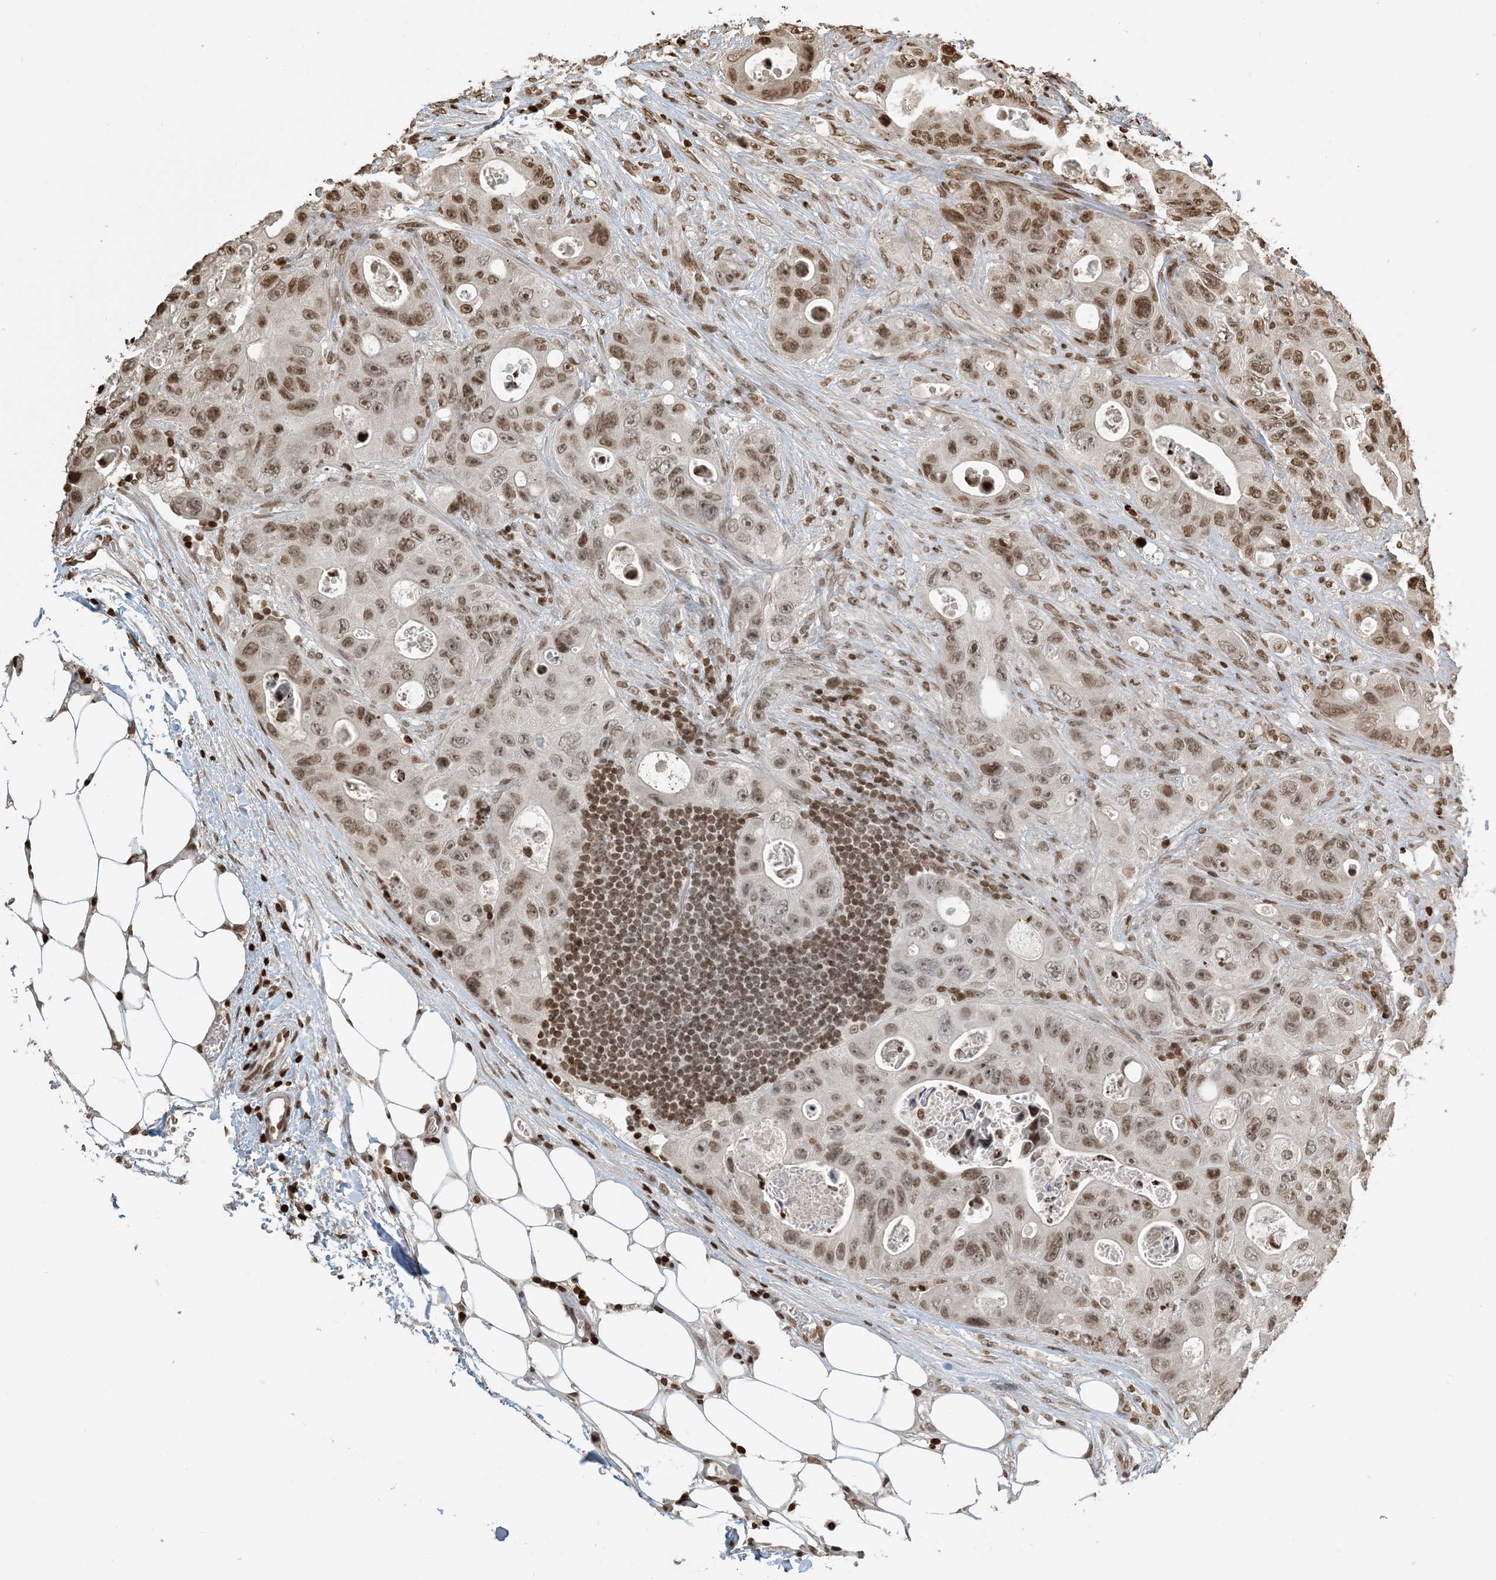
{"staining": {"intensity": "moderate", "quantity": ">75%", "location": "nuclear"}, "tissue": "colorectal cancer", "cell_type": "Tumor cells", "image_type": "cancer", "snomed": [{"axis": "morphology", "description": "Adenocarcinoma, NOS"}, {"axis": "topography", "description": "Colon"}], "caption": "Protein staining displays moderate nuclear staining in approximately >75% of tumor cells in colorectal adenocarcinoma.", "gene": "H3-3B", "patient": {"sex": "female", "age": 46}}